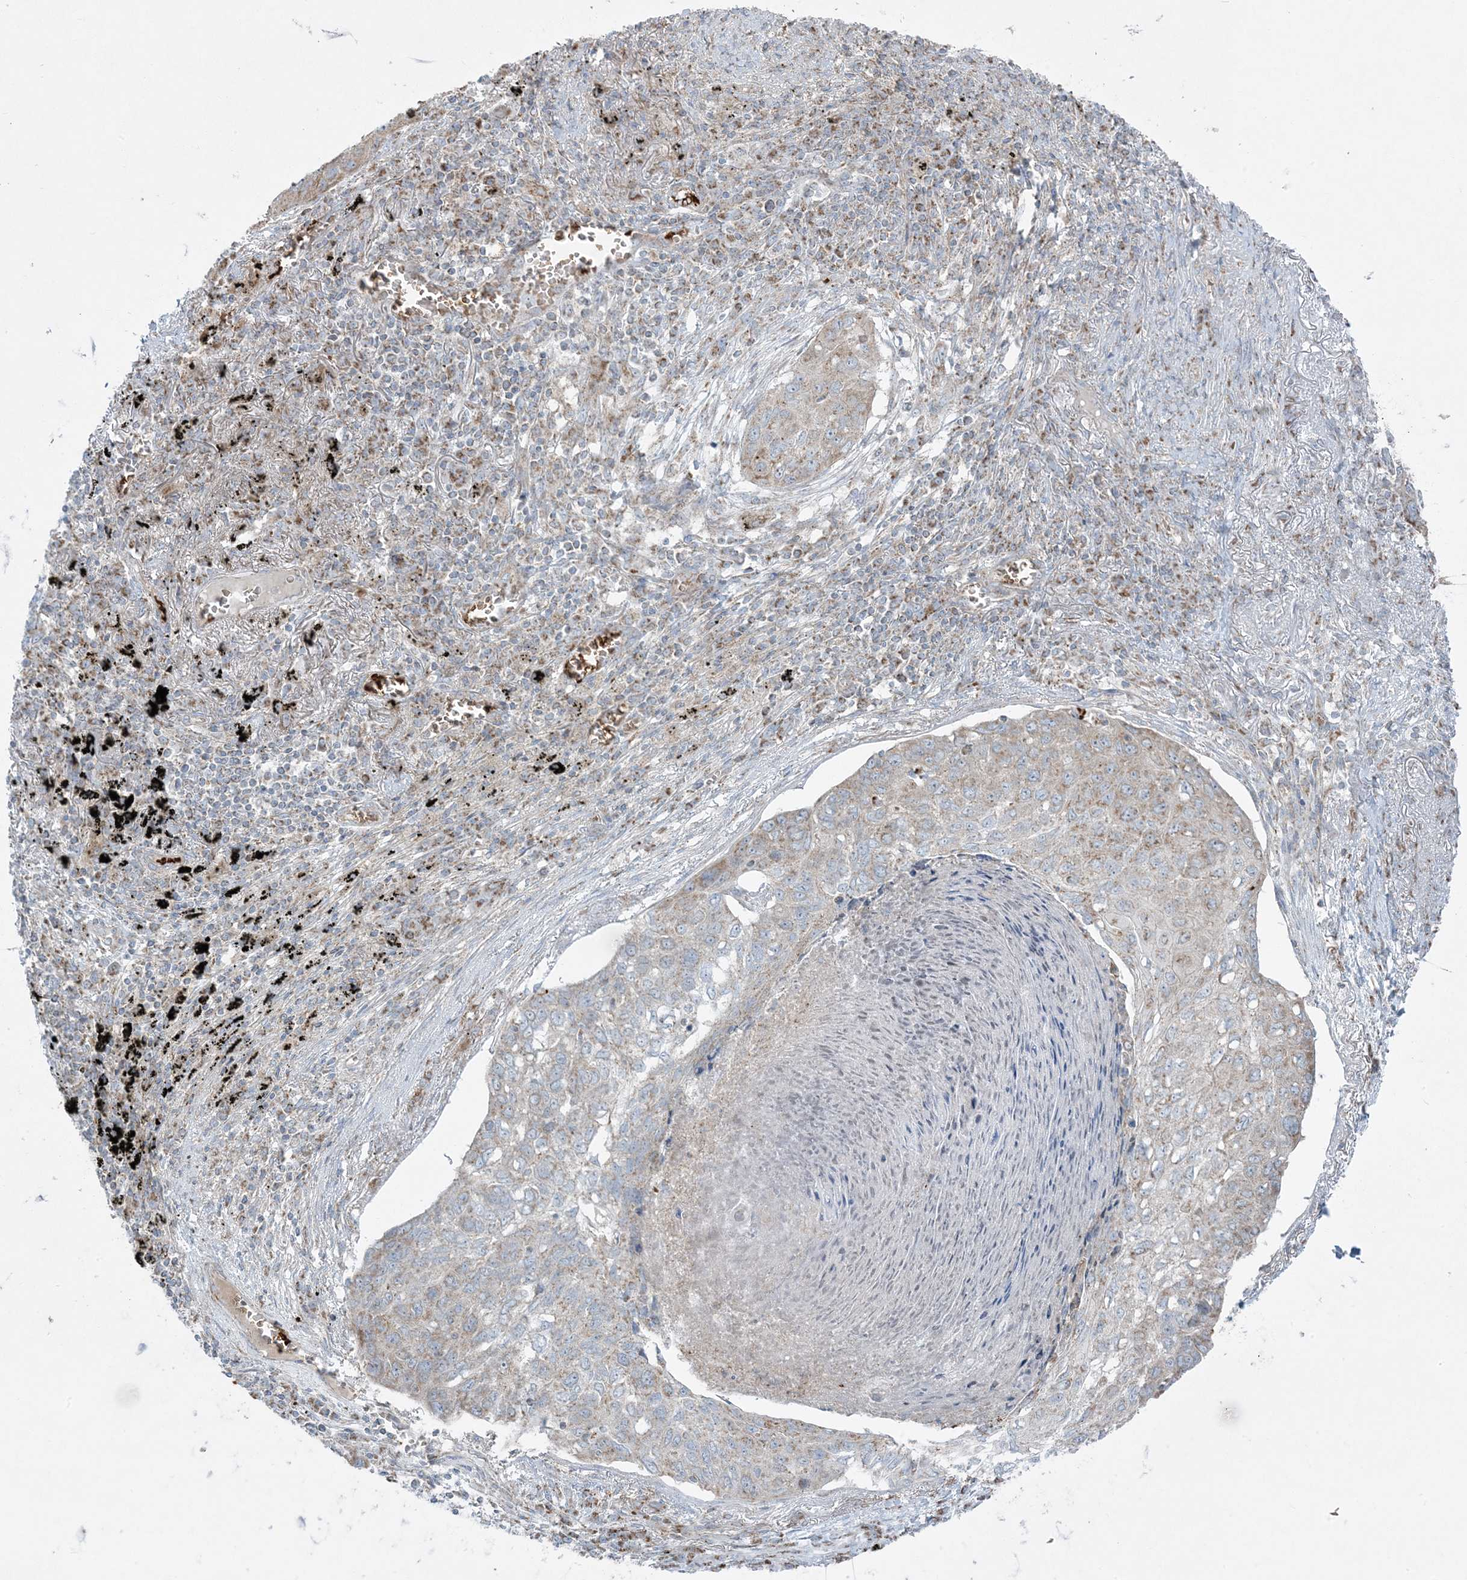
{"staining": {"intensity": "weak", "quantity": "25%-75%", "location": "cytoplasmic/membranous"}, "tissue": "lung cancer", "cell_type": "Tumor cells", "image_type": "cancer", "snomed": [{"axis": "morphology", "description": "Squamous cell carcinoma, NOS"}, {"axis": "topography", "description": "Lung"}], "caption": "Lung squamous cell carcinoma stained with a protein marker displays weak staining in tumor cells.", "gene": "PIK3R4", "patient": {"sex": "female", "age": 63}}